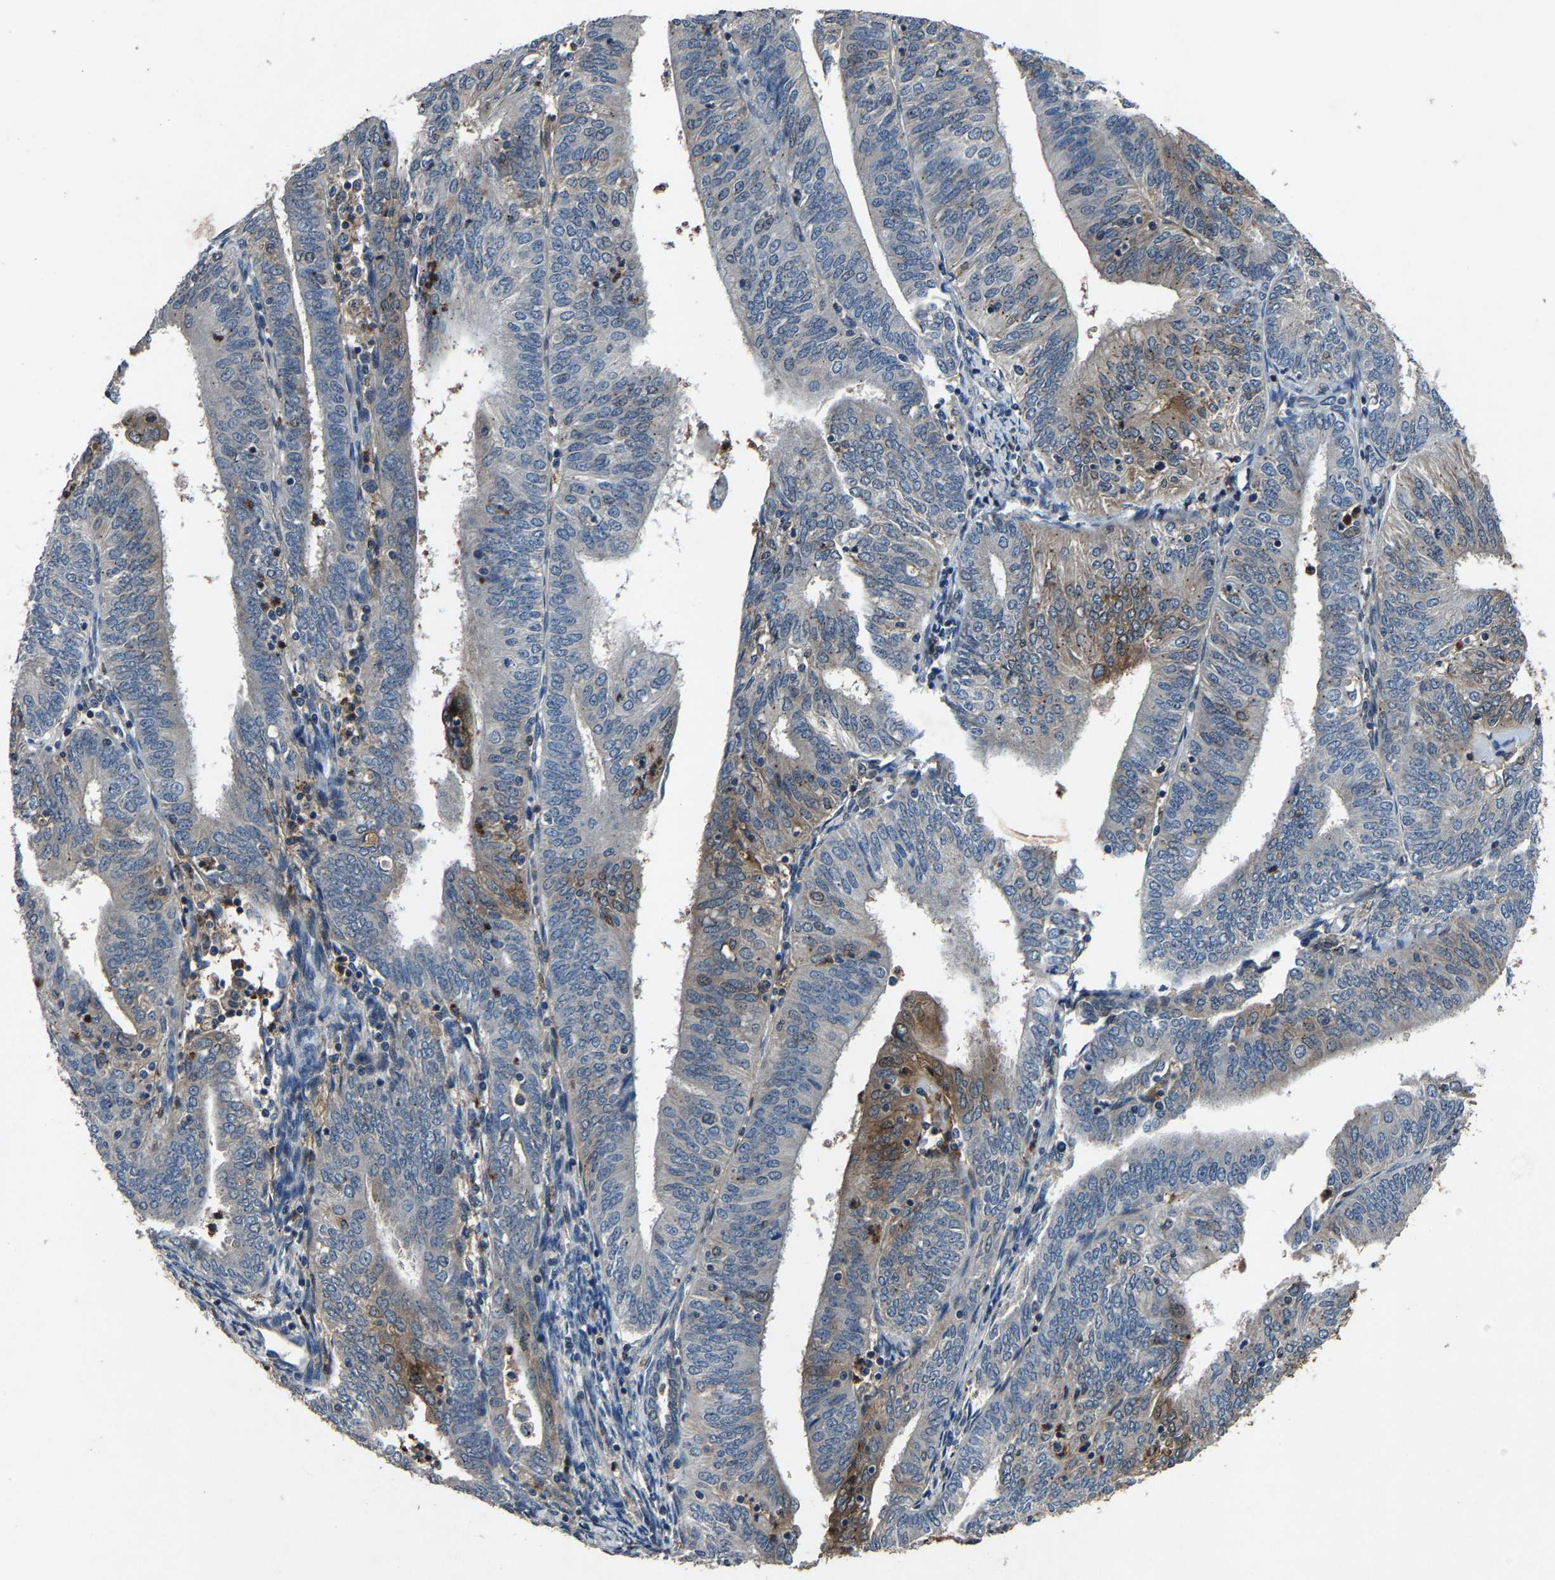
{"staining": {"intensity": "moderate", "quantity": "<25%", "location": "cytoplasmic/membranous"}, "tissue": "endometrial cancer", "cell_type": "Tumor cells", "image_type": "cancer", "snomed": [{"axis": "morphology", "description": "Adenocarcinoma, NOS"}, {"axis": "topography", "description": "Endometrium"}], "caption": "Human adenocarcinoma (endometrial) stained for a protein (brown) displays moderate cytoplasmic/membranous positive staining in about <25% of tumor cells.", "gene": "PCNX2", "patient": {"sex": "female", "age": 58}}